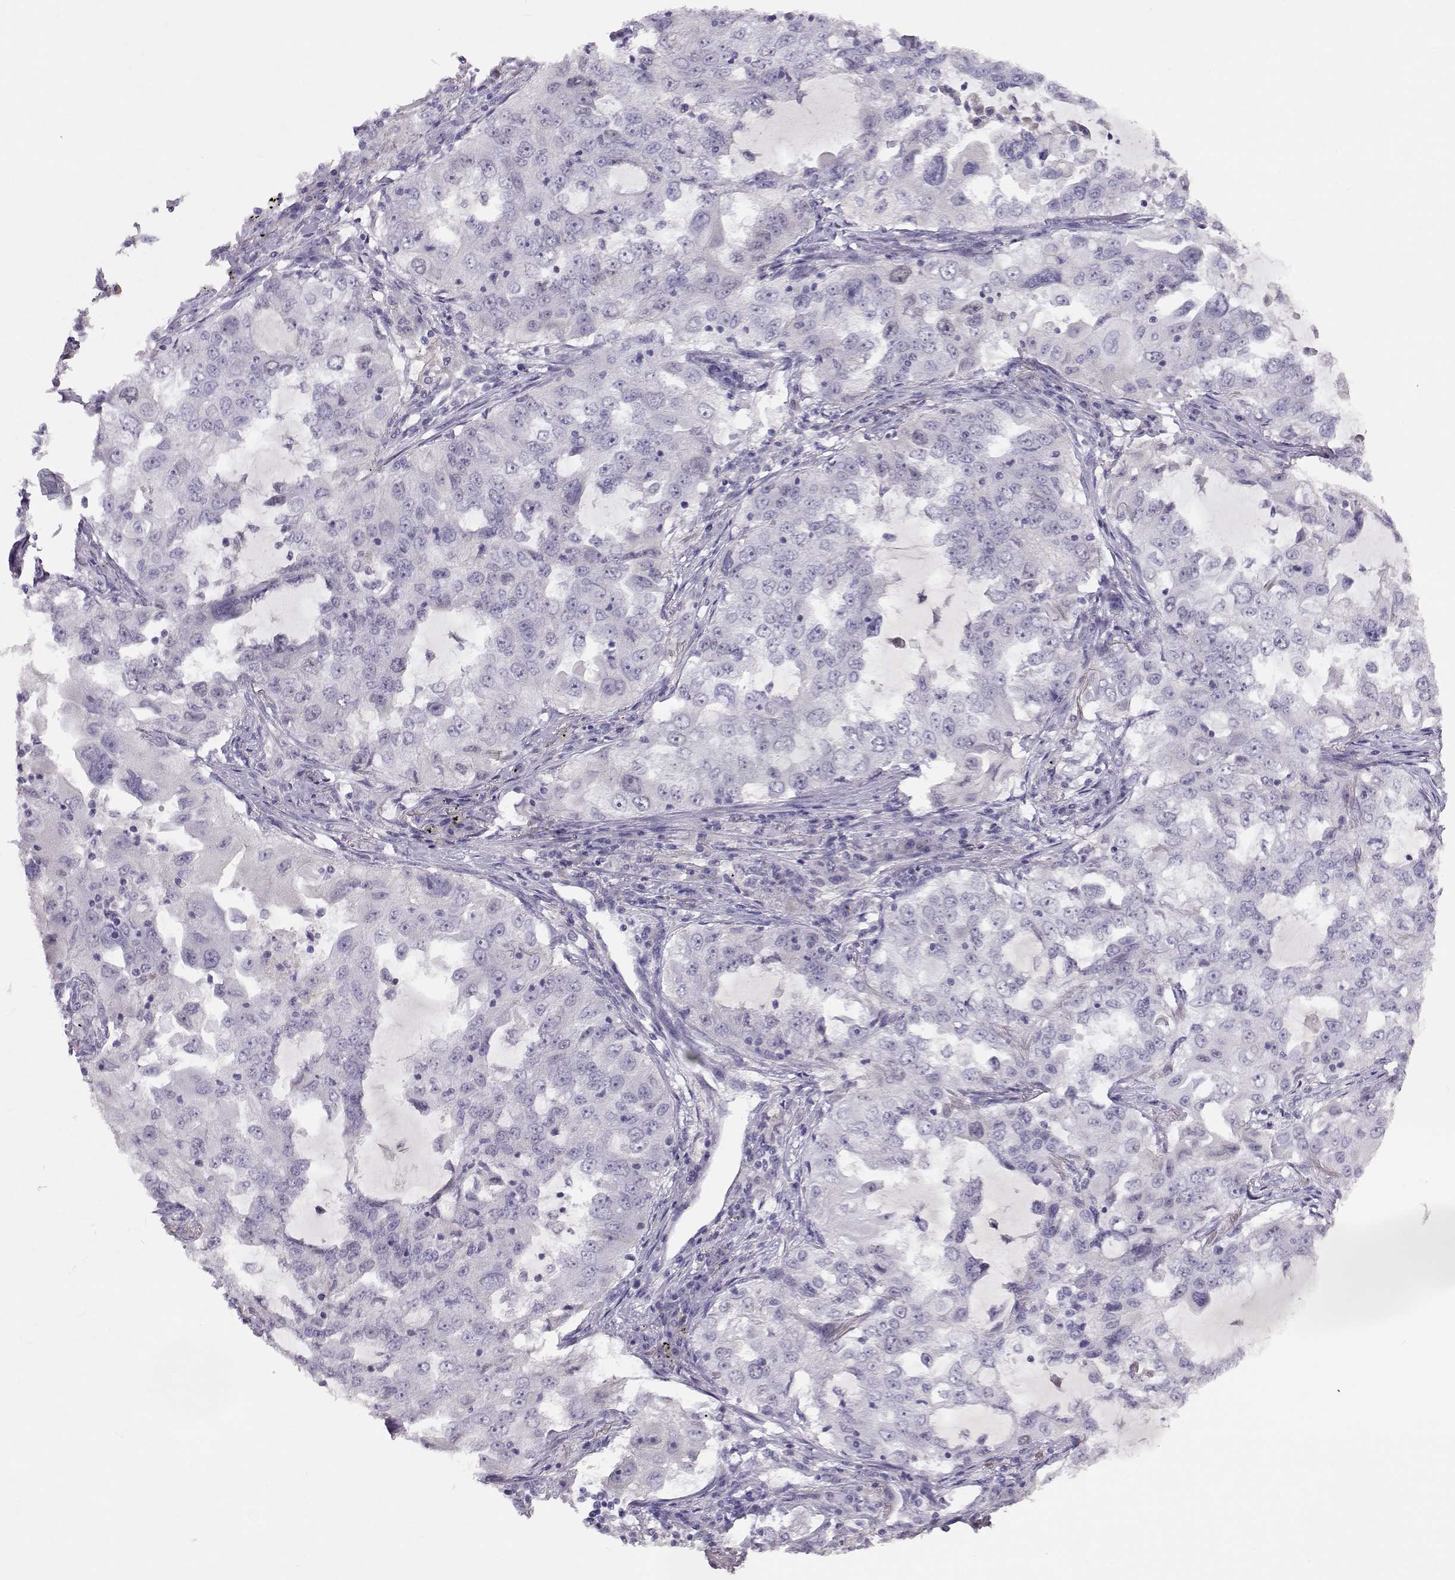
{"staining": {"intensity": "negative", "quantity": "none", "location": "none"}, "tissue": "lung cancer", "cell_type": "Tumor cells", "image_type": "cancer", "snomed": [{"axis": "morphology", "description": "Adenocarcinoma, NOS"}, {"axis": "topography", "description": "Lung"}], "caption": "Protein analysis of lung cancer (adenocarcinoma) demonstrates no significant positivity in tumor cells.", "gene": "OPN5", "patient": {"sex": "female", "age": 61}}